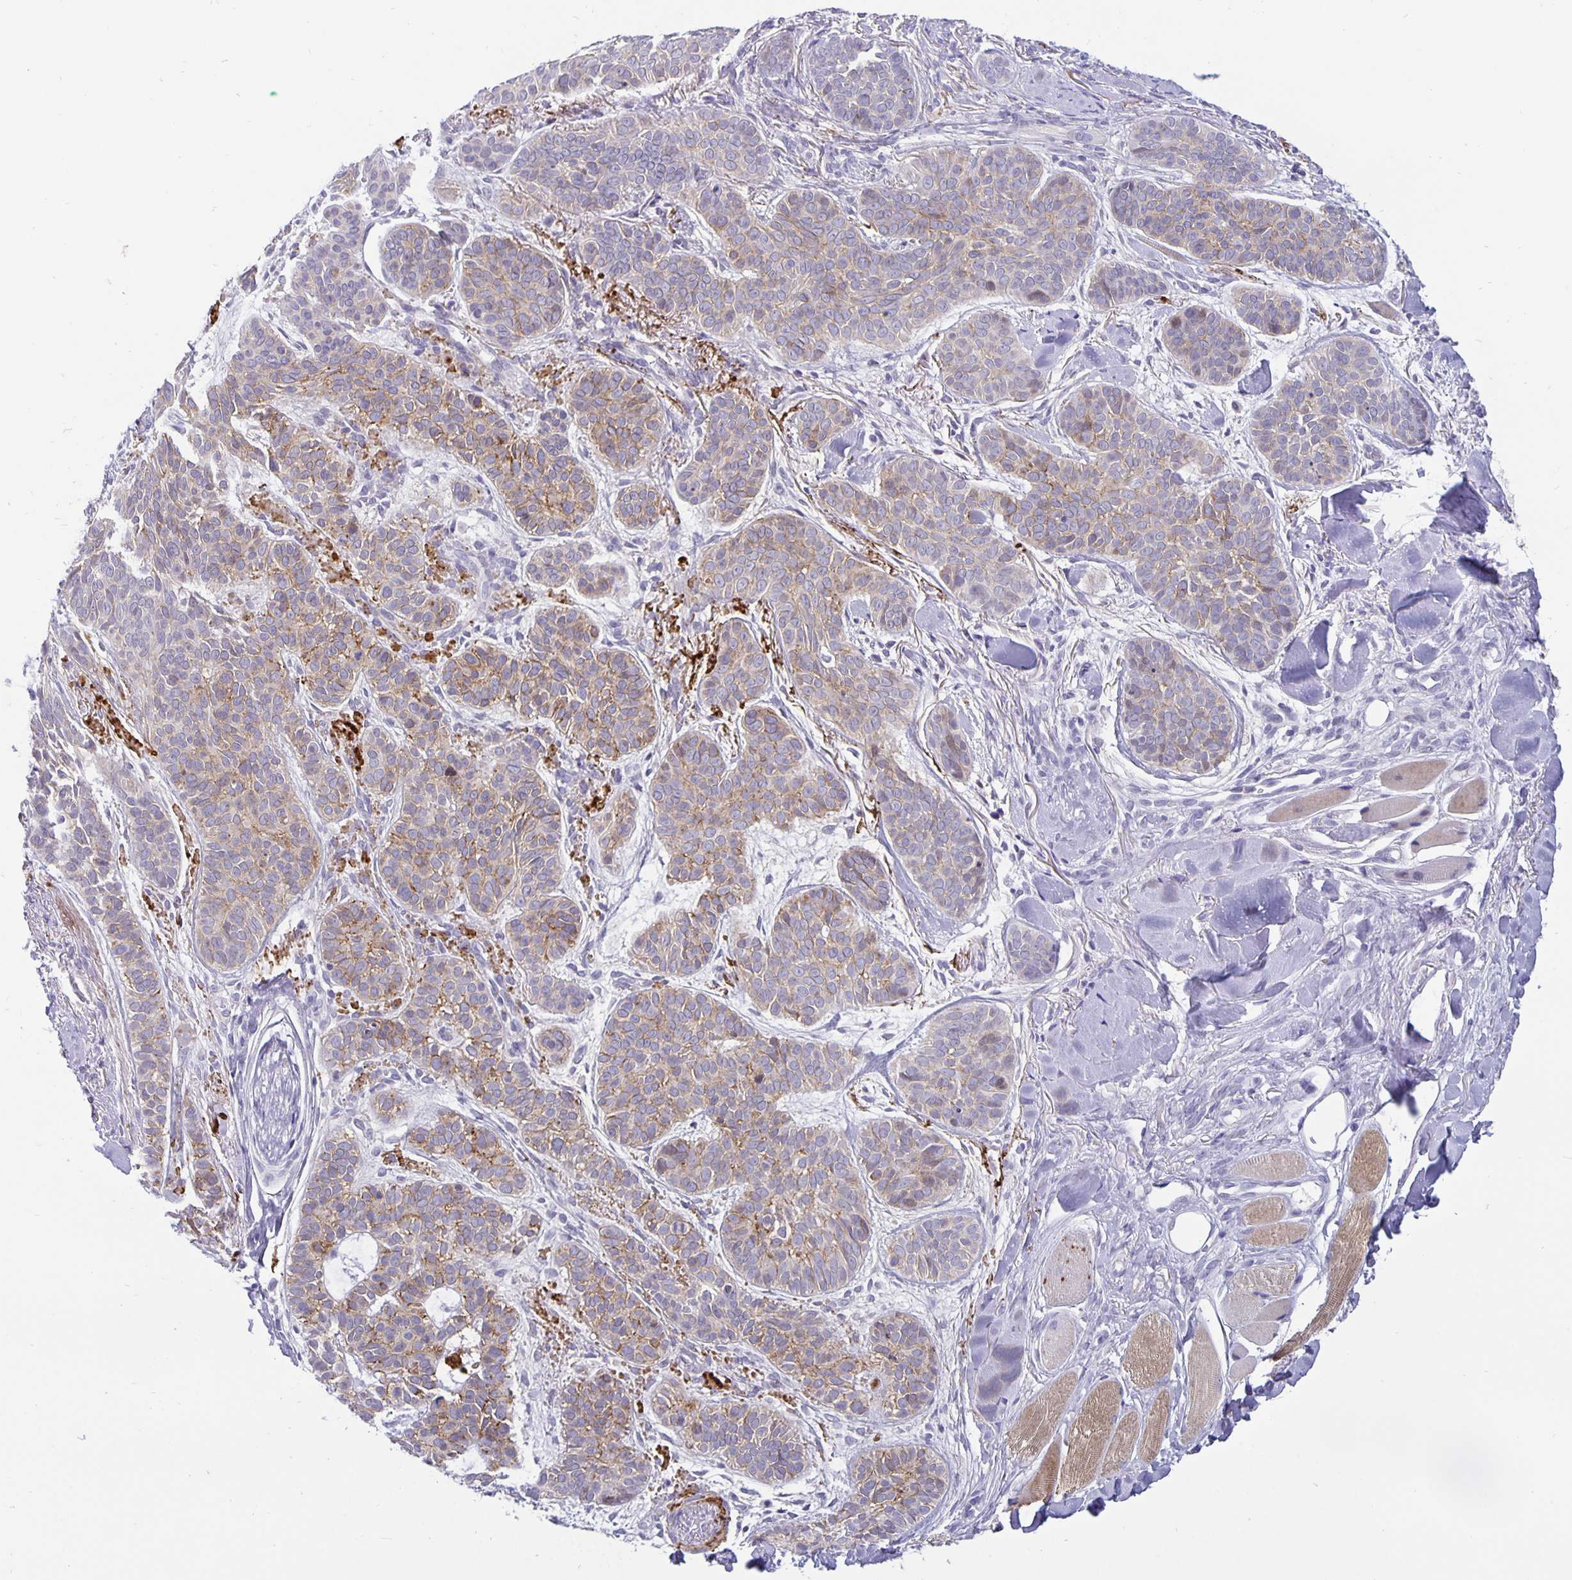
{"staining": {"intensity": "weak", "quantity": "25%-75%", "location": "cytoplasmic/membranous"}, "tissue": "skin cancer", "cell_type": "Tumor cells", "image_type": "cancer", "snomed": [{"axis": "morphology", "description": "Basal cell carcinoma"}, {"axis": "topography", "description": "Skin"}, {"axis": "topography", "description": "Skin of nose"}], "caption": "A photomicrograph showing weak cytoplasmic/membranous positivity in approximately 25%-75% of tumor cells in skin cancer (basal cell carcinoma), as visualized by brown immunohistochemical staining.", "gene": "ERBB2", "patient": {"sex": "female", "age": 81}}